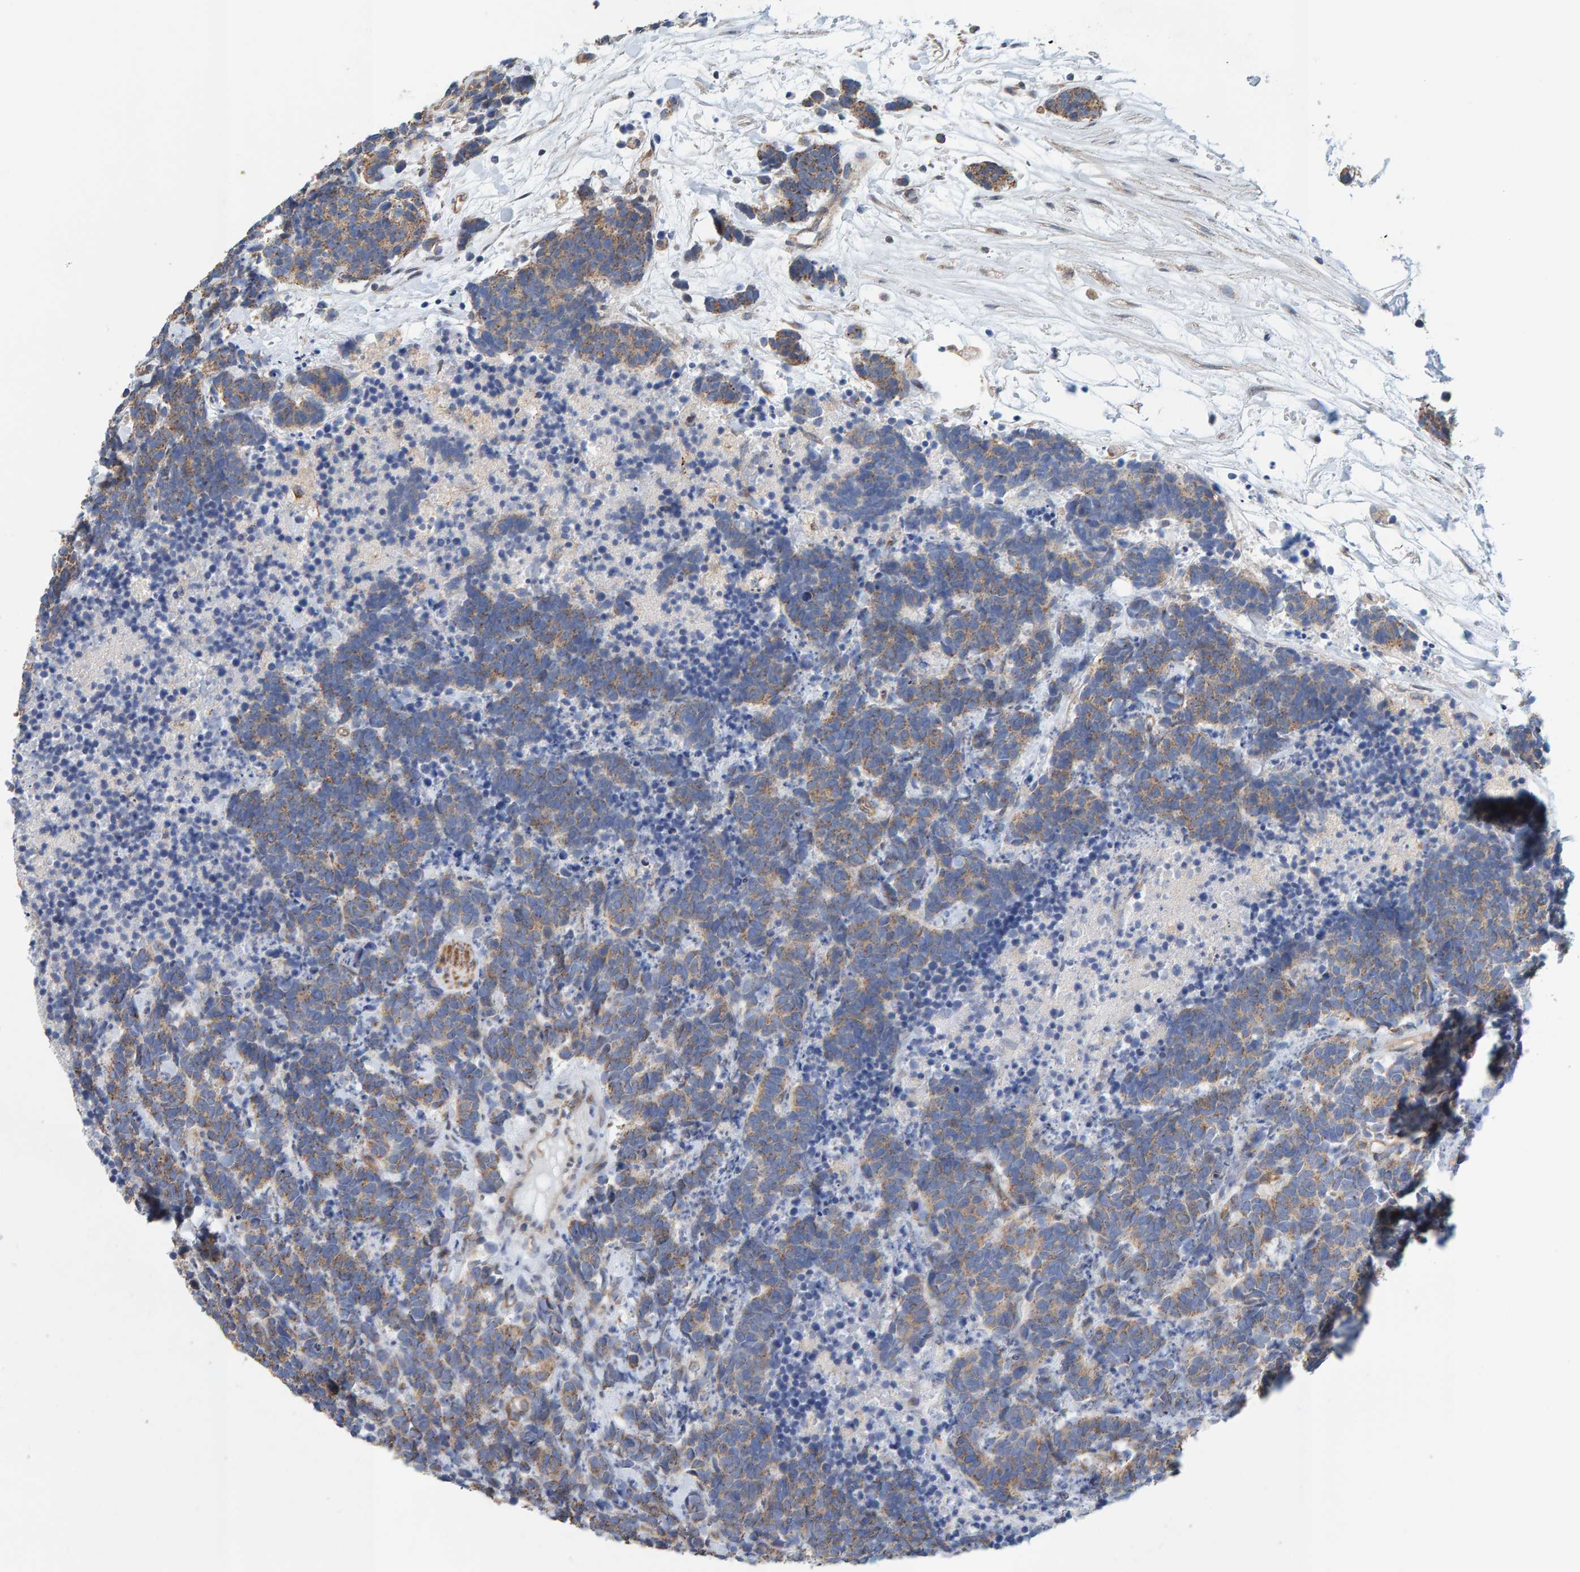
{"staining": {"intensity": "weak", "quantity": ">75%", "location": "cytoplasmic/membranous"}, "tissue": "carcinoid", "cell_type": "Tumor cells", "image_type": "cancer", "snomed": [{"axis": "morphology", "description": "Carcinoma, NOS"}, {"axis": "morphology", "description": "Carcinoid, malignant, NOS"}, {"axis": "topography", "description": "Urinary bladder"}], "caption": "The photomicrograph reveals immunohistochemical staining of malignant carcinoid. There is weak cytoplasmic/membranous positivity is seen in approximately >75% of tumor cells. (DAB (3,3'-diaminobenzidine) IHC, brown staining for protein, blue staining for nuclei).", "gene": "RGP1", "patient": {"sex": "male", "age": 57}}